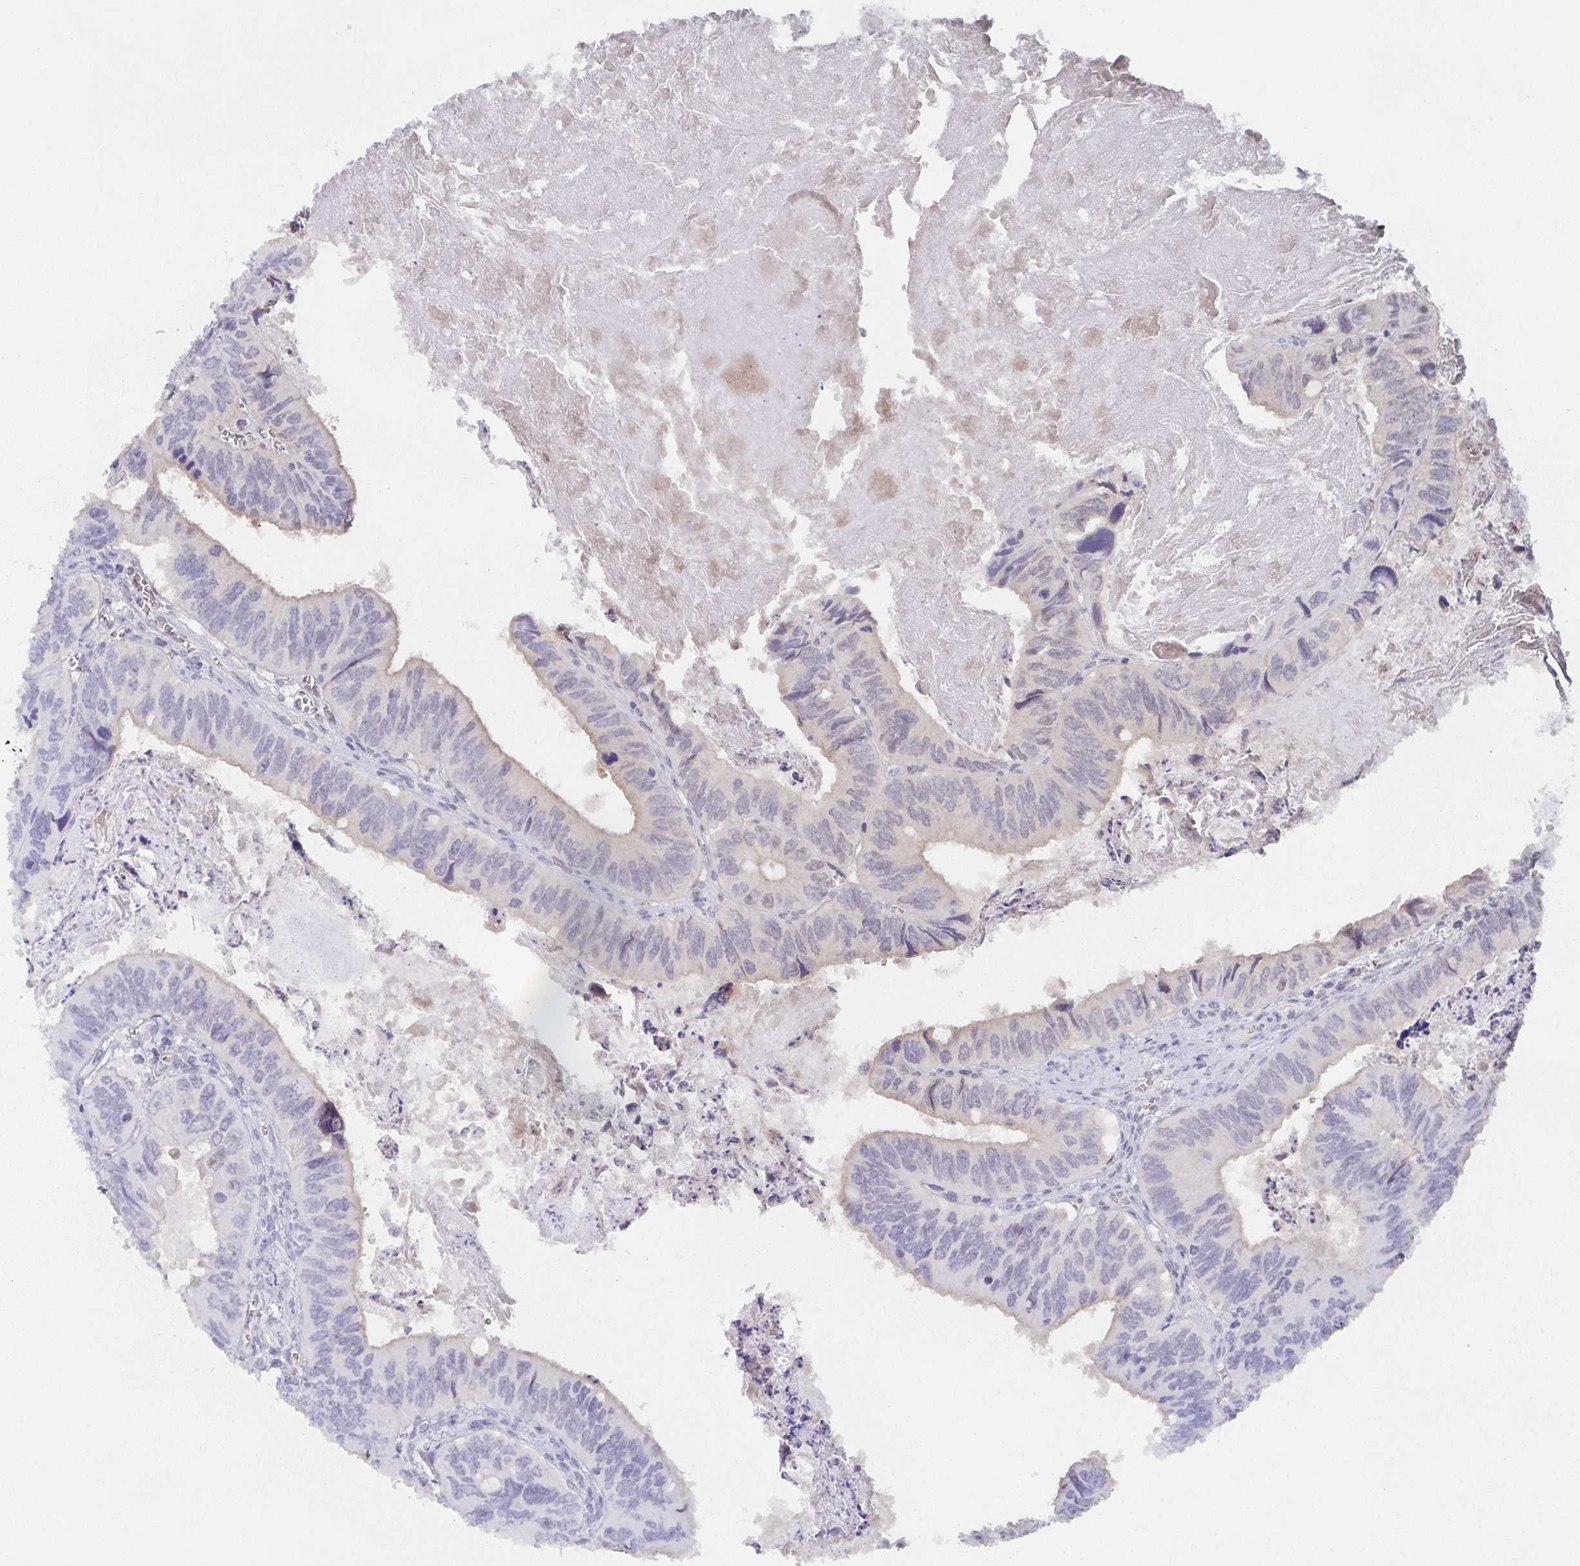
{"staining": {"intensity": "negative", "quantity": "none", "location": "none"}, "tissue": "colorectal cancer", "cell_type": "Tumor cells", "image_type": "cancer", "snomed": [{"axis": "morphology", "description": "Adenocarcinoma, NOS"}, {"axis": "topography", "description": "Colon"}], "caption": "Immunohistochemistry image of colorectal cancer (adenocarcinoma) stained for a protein (brown), which exhibits no positivity in tumor cells. The staining is performed using DAB brown chromogen with nuclei counter-stained in using hematoxylin.", "gene": "POU2F3", "patient": {"sex": "female", "age": 84}}